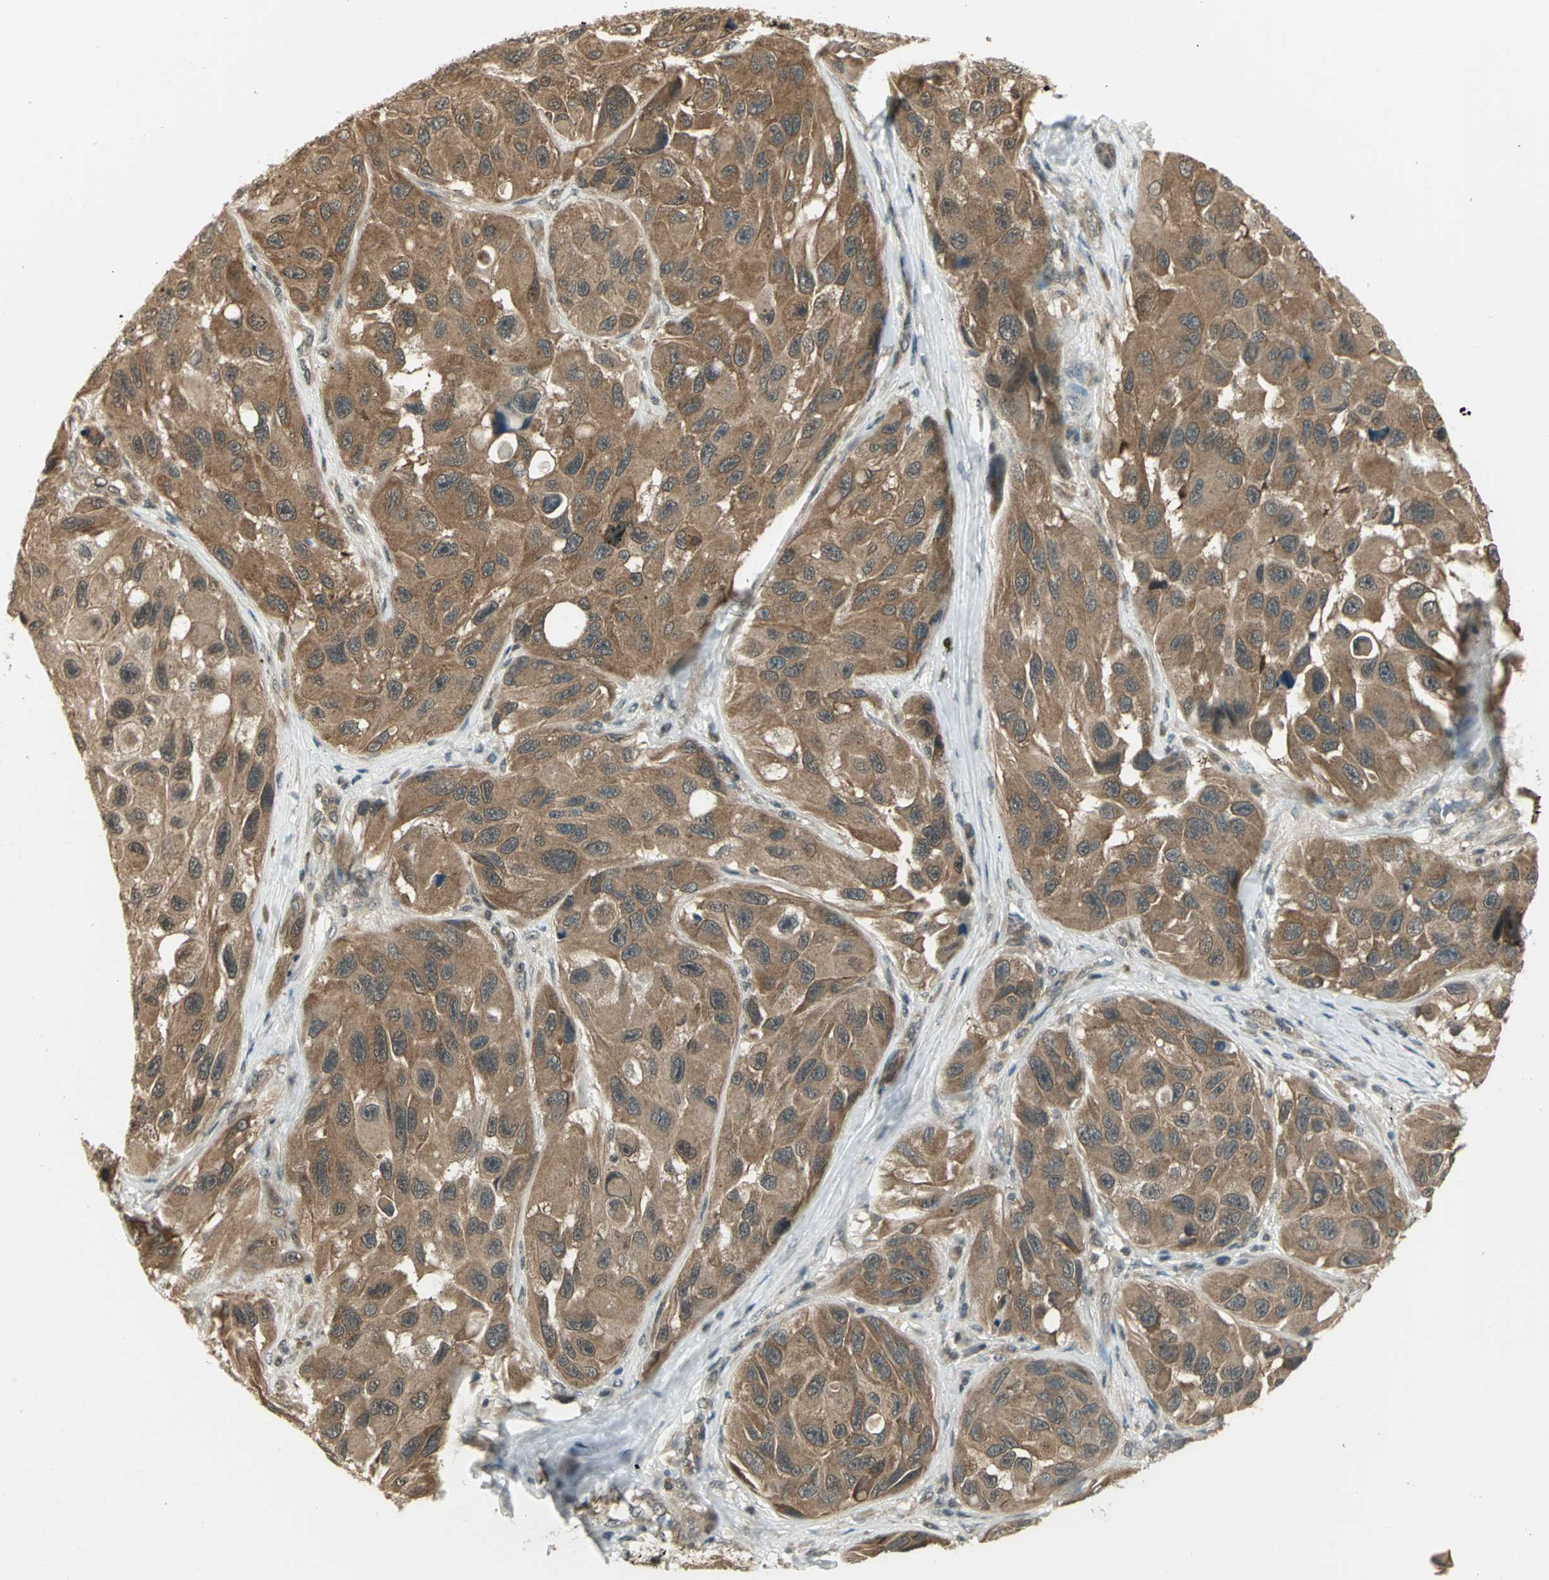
{"staining": {"intensity": "moderate", "quantity": ">75%", "location": "cytoplasmic/membranous"}, "tissue": "melanoma", "cell_type": "Tumor cells", "image_type": "cancer", "snomed": [{"axis": "morphology", "description": "Malignant melanoma, NOS"}, {"axis": "topography", "description": "Skin"}], "caption": "Melanoma stained with immunohistochemistry shows moderate cytoplasmic/membranous staining in approximately >75% of tumor cells.", "gene": "CDC34", "patient": {"sex": "female", "age": 73}}